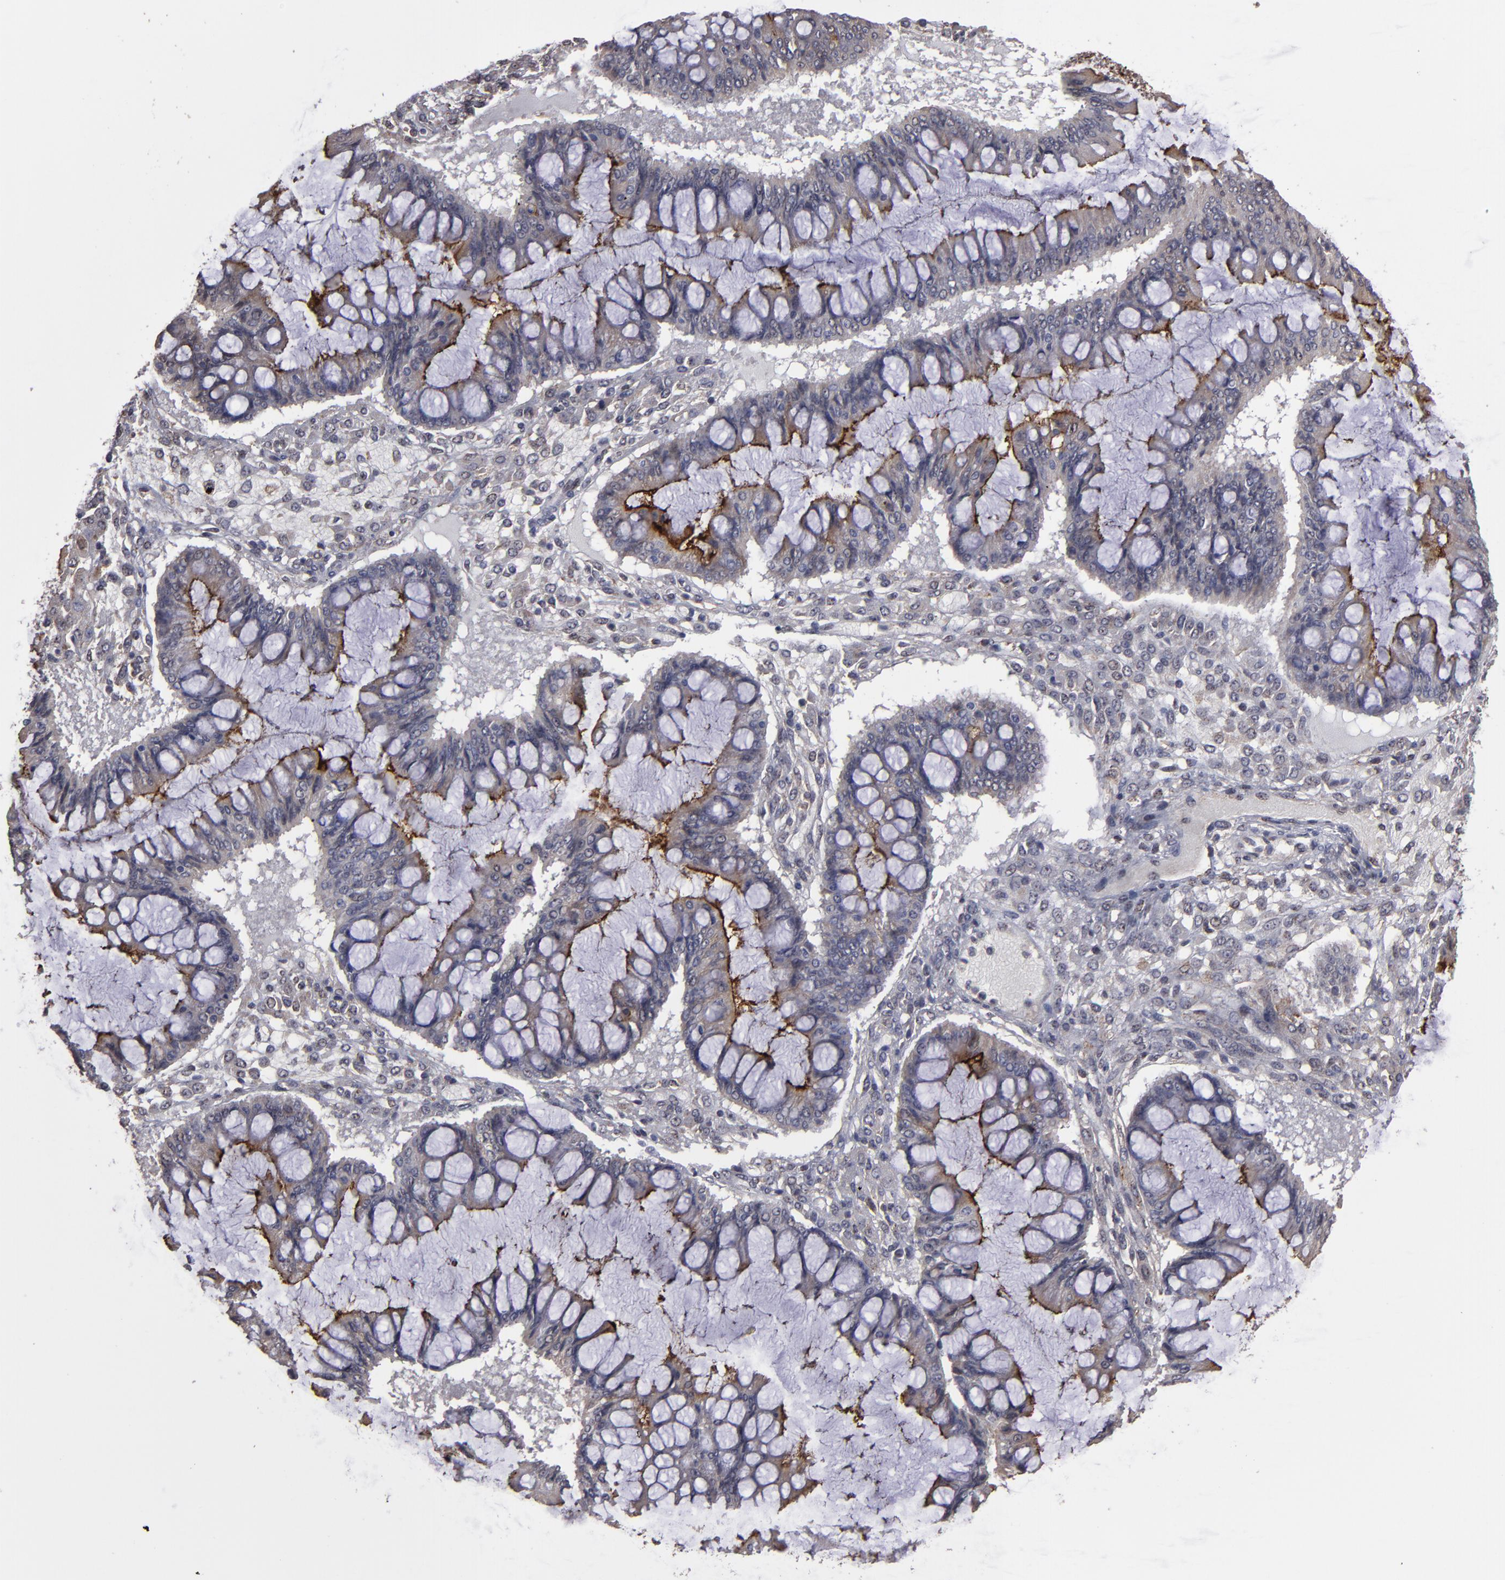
{"staining": {"intensity": "moderate", "quantity": "<25%", "location": "cytoplasmic/membranous"}, "tissue": "ovarian cancer", "cell_type": "Tumor cells", "image_type": "cancer", "snomed": [{"axis": "morphology", "description": "Cystadenocarcinoma, mucinous, NOS"}, {"axis": "topography", "description": "Ovary"}], "caption": "Mucinous cystadenocarcinoma (ovarian) stained with a protein marker reveals moderate staining in tumor cells.", "gene": "CD55", "patient": {"sex": "female", "age": 73}}